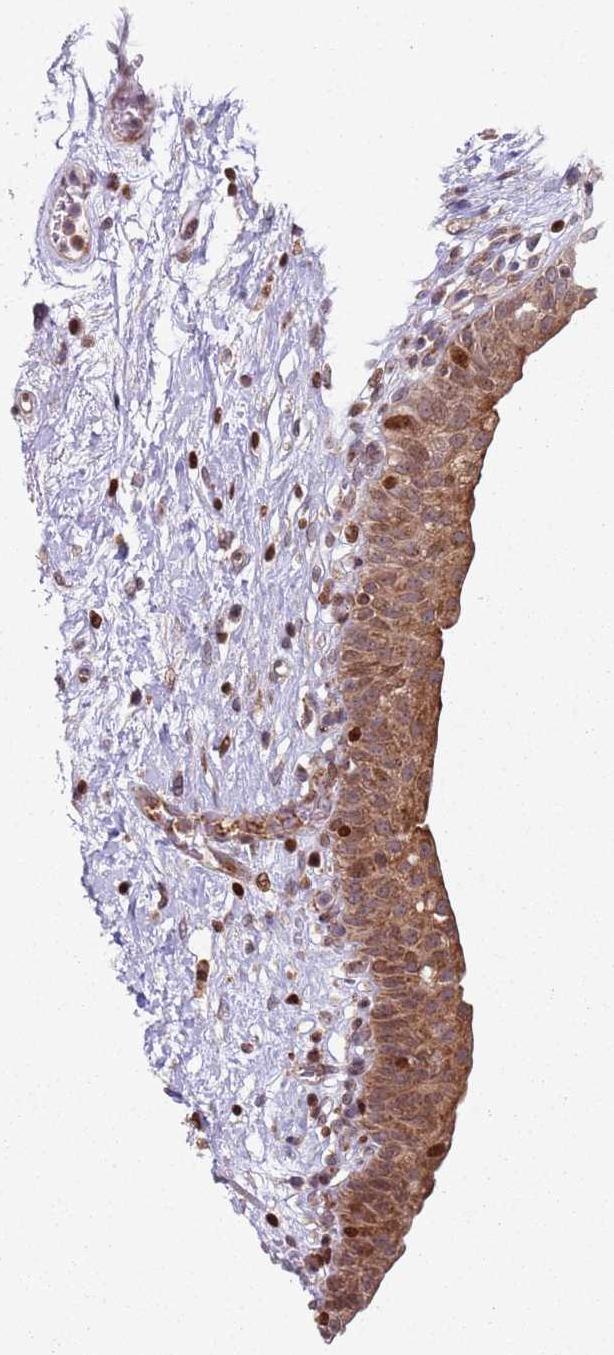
{"staining": {"intensity": "moderate", "quantity": ">75%", "location": "cytoplasmic/membranous,nuclear"}, "tissue": "urinary bladder", "cell_type": "Urothelial cells", "image_type": "normal", "snomed": [{"axis": "morphology", "description": "Normal tissue, NOS"}, {"axis": "topography", "description": "Urinary bladder"}], "caption": "High-magnification brightfield microscopy of normal urinary bladder stained with DAB (3,3'-diaminobenzidine) (brown) and counterstained with hematoxylin (blue). urothelial cells exhibit moderate cytoplasmic/membranous,nuclear expression is present in about>75% of cells.", "gene": "HNRNPLL", "patient": {"sex": "male", "age": 83}}